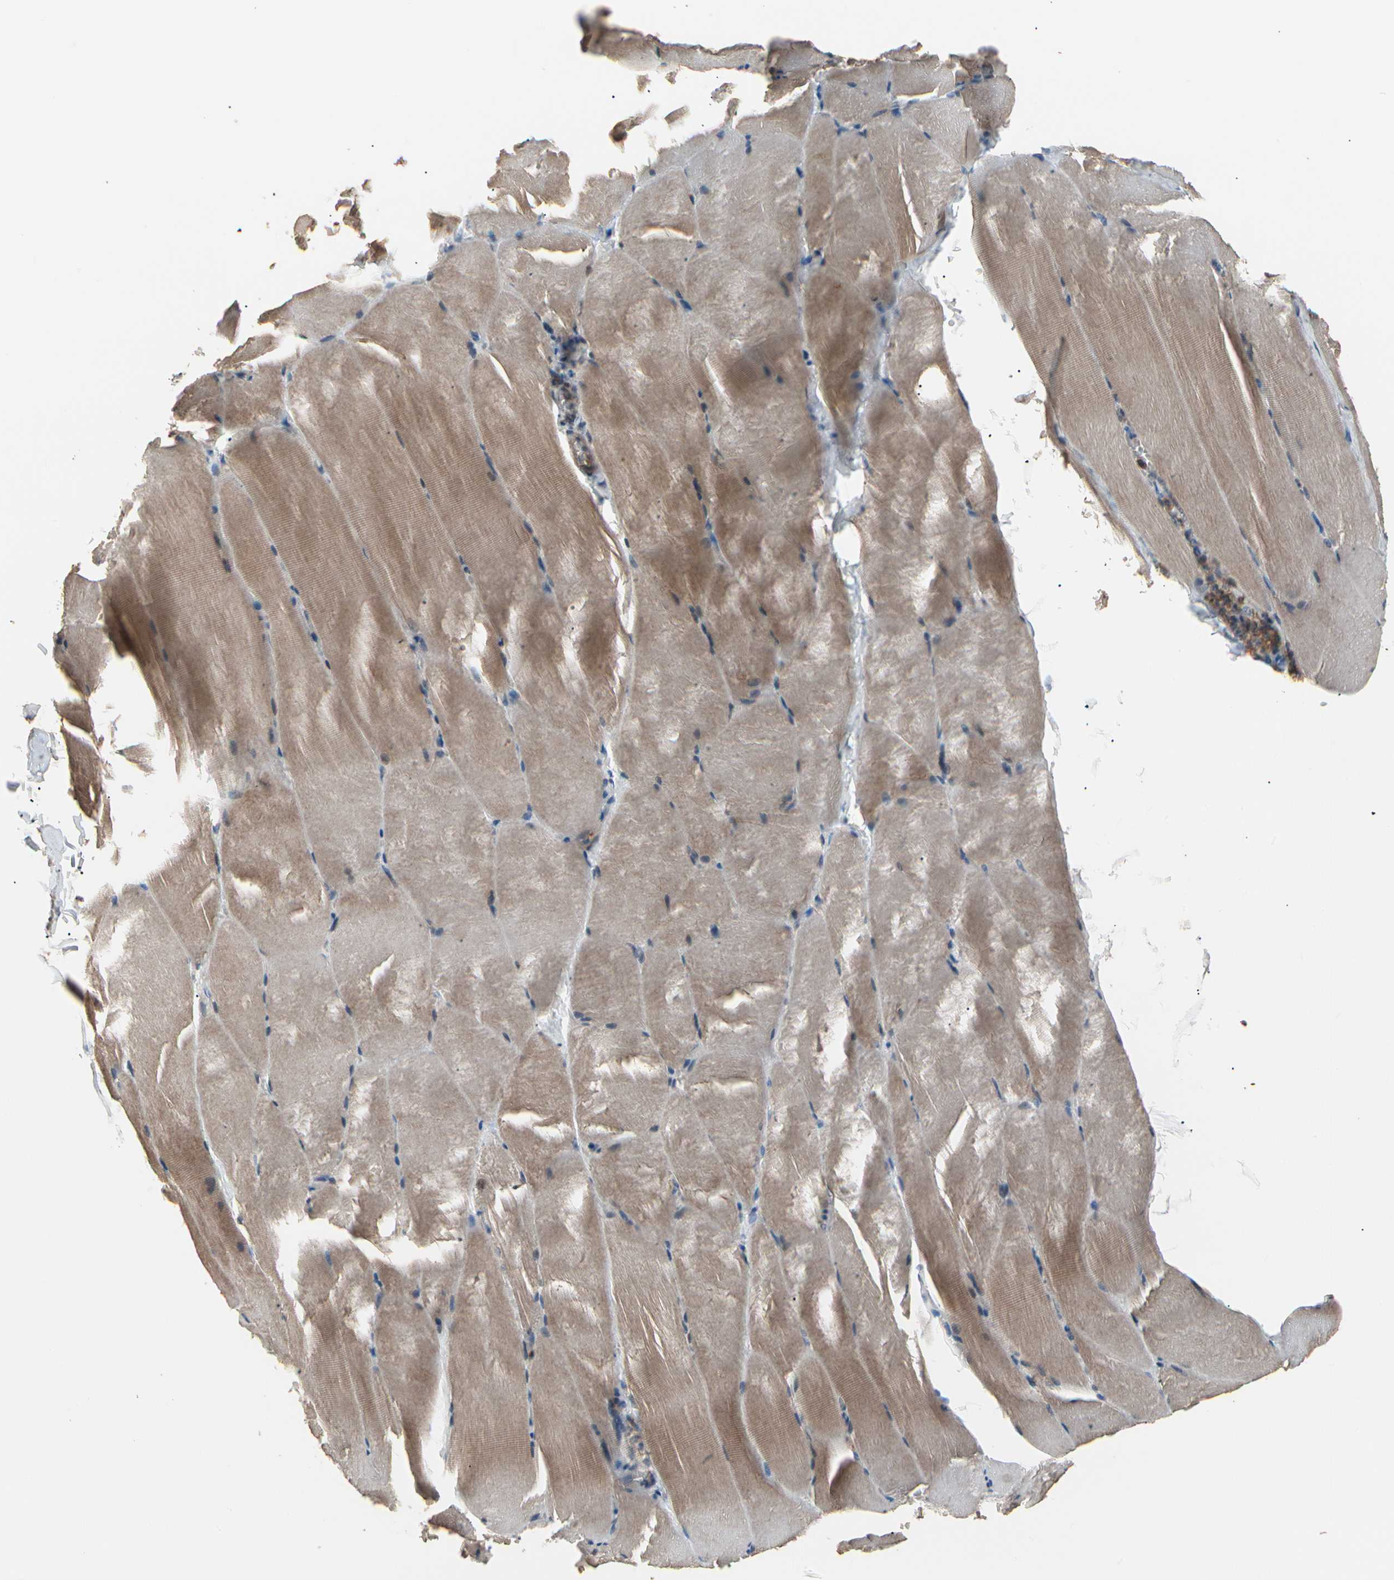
{"staining": {"intensity": "weak", "quantity": ">75%", "location": "cytoplasmic/membranous"}, "tissue": "skeletal muscle", "cell_type": "Myocytes", "image_type": "normal", "snomed": [{"axis": "morphology", "description": "Normal tissue, NOS"}, {"axis": "topography", "description": "Skeletal muscle"}], "caption": "Weak cytoplasmic/membranous positivity for a protein is appreciated in approximately >75% of myocytes of benign skeletal muscle using immunohistochemistry.", "gene": "MAPK13", "patient": {"sex": "male", "age": 71}}